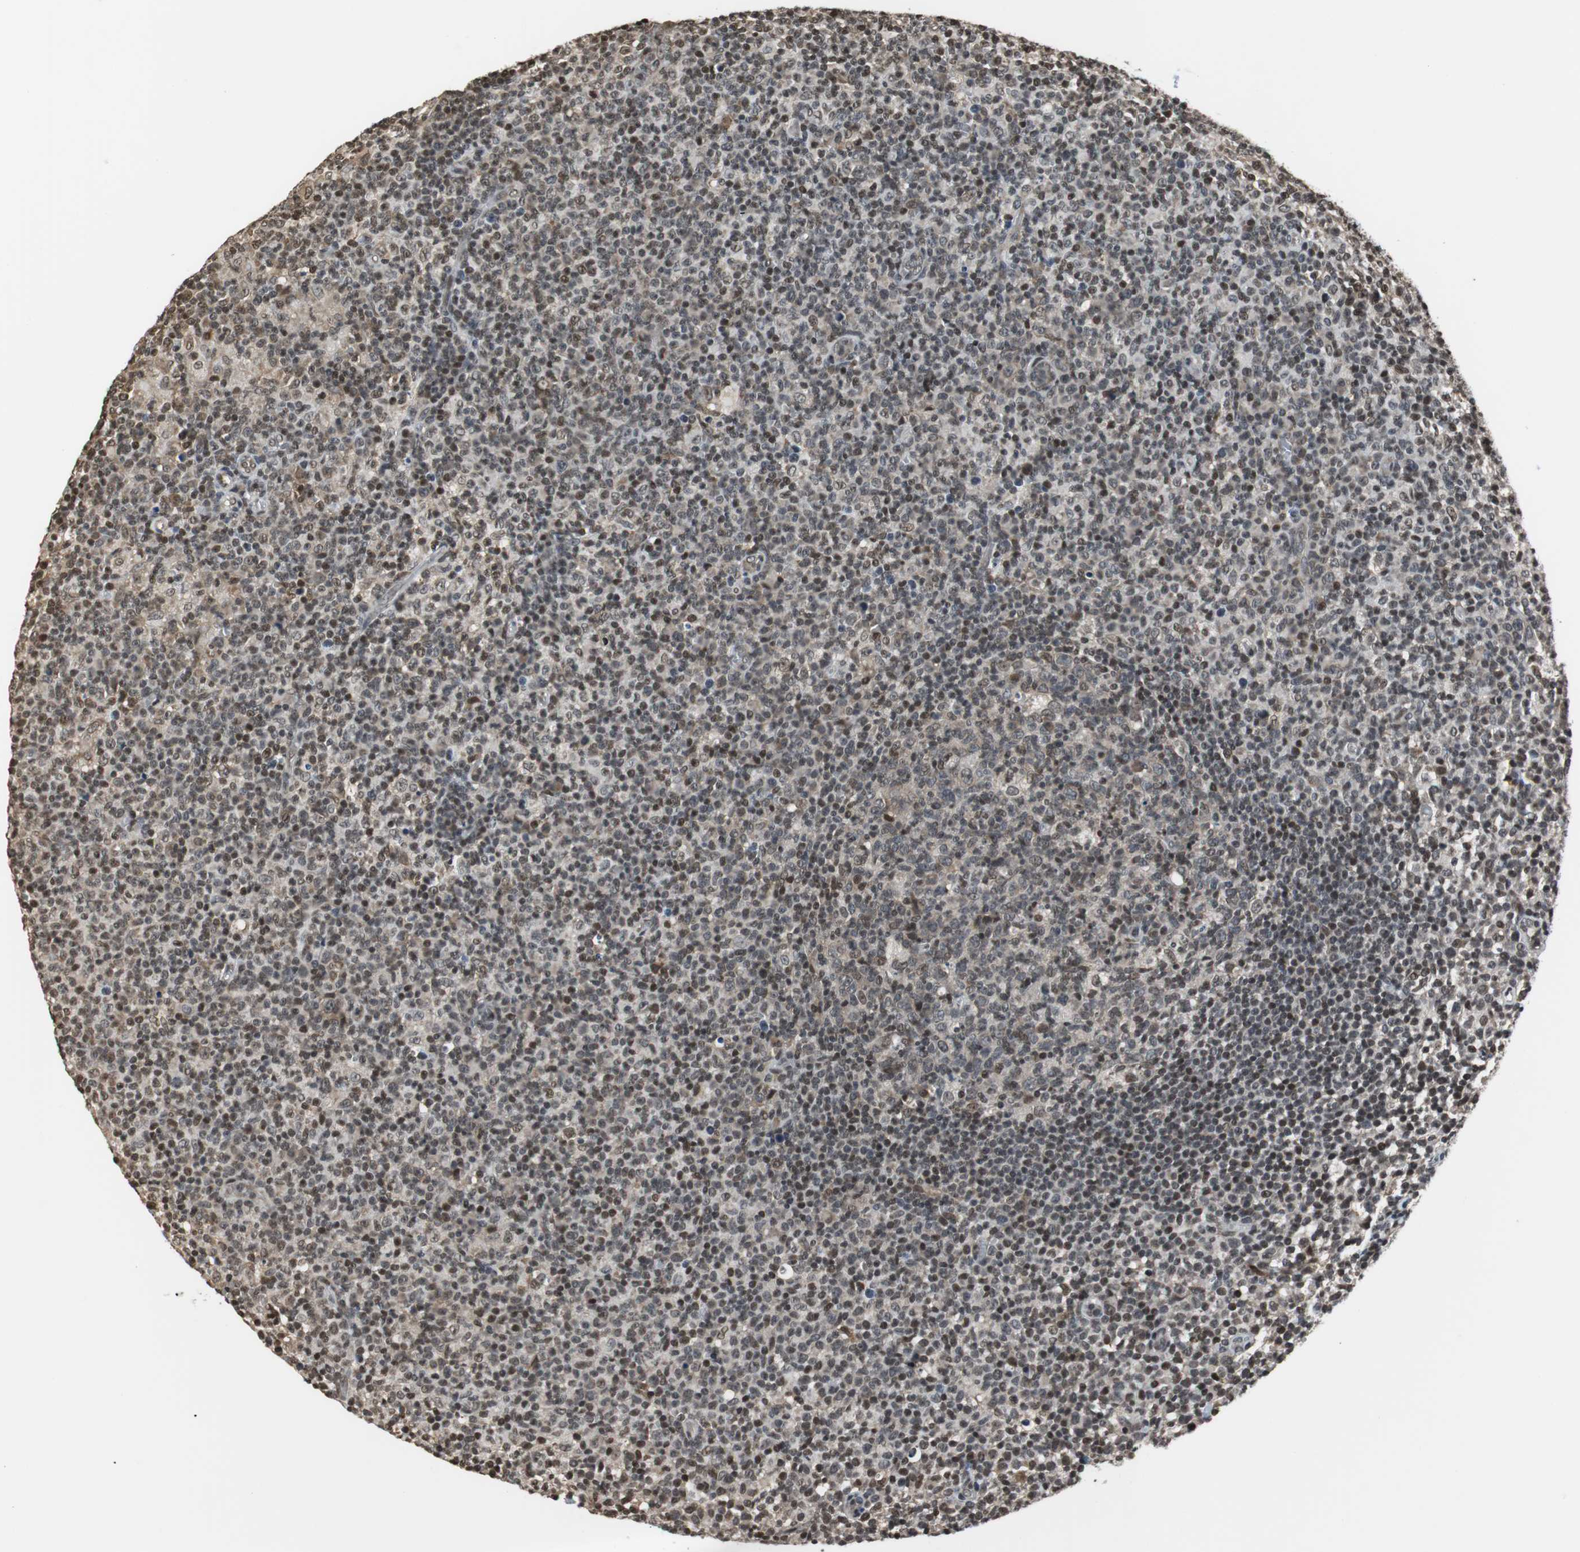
{"staining": {"intensity": "moderate", "quantity": ">75%", "location": "nuclear"}, "tissue": "lymph node", "cell_type": "Germinal center cells", "image_type": "normal", "snomed": [{"axis": "morphology", "description": "Normal tissue, NOS"}, {"axis": "morphology", "description": "Inflammation, NOS"}, {"axis": "topography", "description": "Lymph node"}], "caption": "Immunohistochemistry of benign human lymph node displays medium levels of moderate nuclear staining in approximately >75% of germinal center cells.", "gene": "REST", "patient": {"sex": "male", "age": 55}}